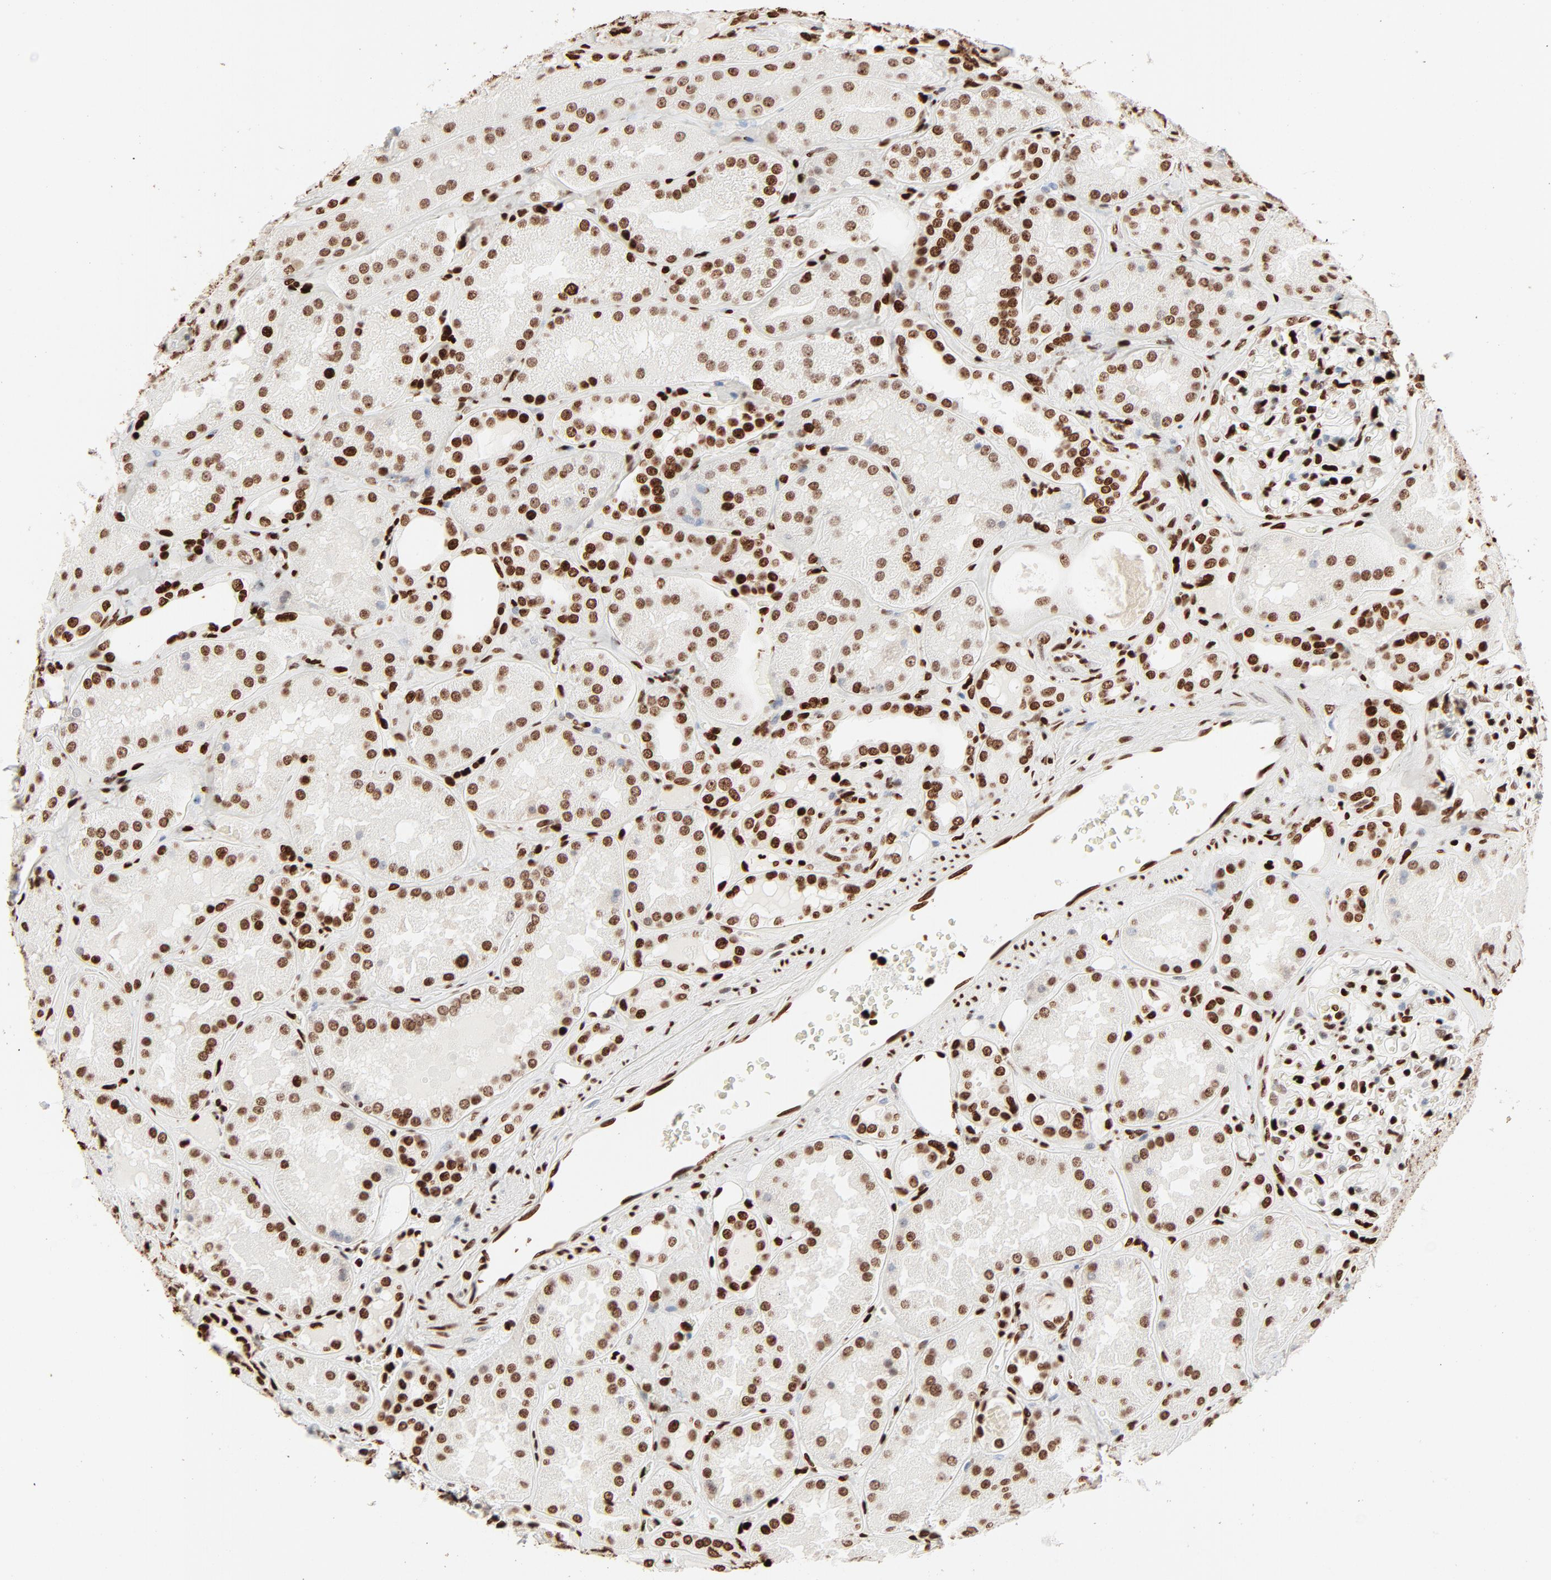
{"staining": {"intensity": "strong", "quantity": ">75%", "location": "nuclear"}, "tissue": "kidney", "cell_type": "Cells in glomeruli", "image_type": "normal", "snomed": [{"axis": "morphology", "description": "Normal tissue, NOS"}, {"axis": "topography", "description": "Kidney"}], "caption": "Cells in glomeruli exhibit high levels of strong nuclear positivity in about >75% of cells in normal kidney.", "gene": "HMGB1", "patient": {"sex": "female", "age": 56}}